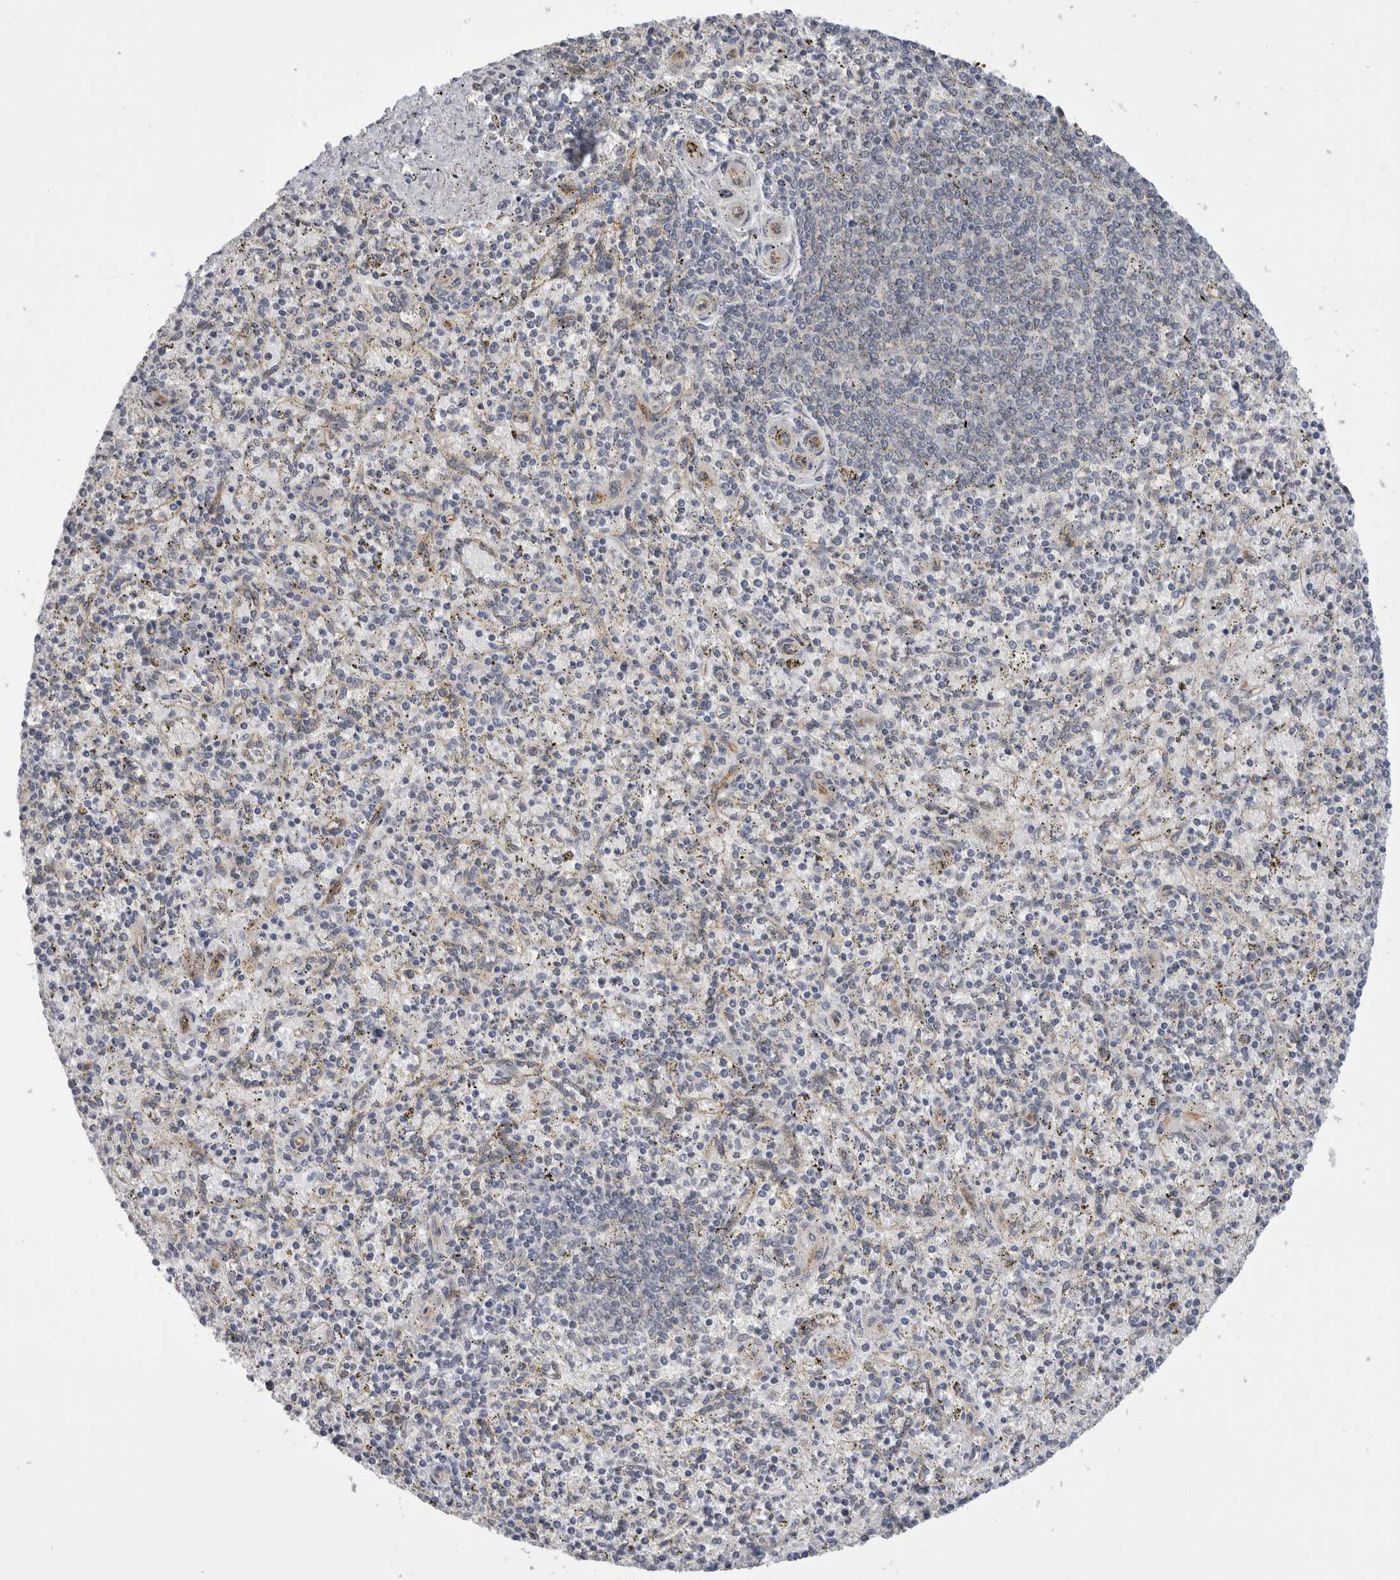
{"staining": {"intensity": "negative", "quantity": "none", "location": "none"}, "tissue": "spleen", "cell_type": "Cells in red pulp", "image_type": "normal", "snomed": [{"axis": "morphology", "description": "Normal tissue, NOS"}, {"axis": "topography", "description": "Spleen"}], "caption": "The immunohistochemistry (IHC) photomicrograph has no significant staining in cells in red pulp of spleen. (Immunohistochemistry (ihc), brightfield microscopy, high magnification).", "gene": "TAFA5", "patient": {"sex": "male", "age": 72}}